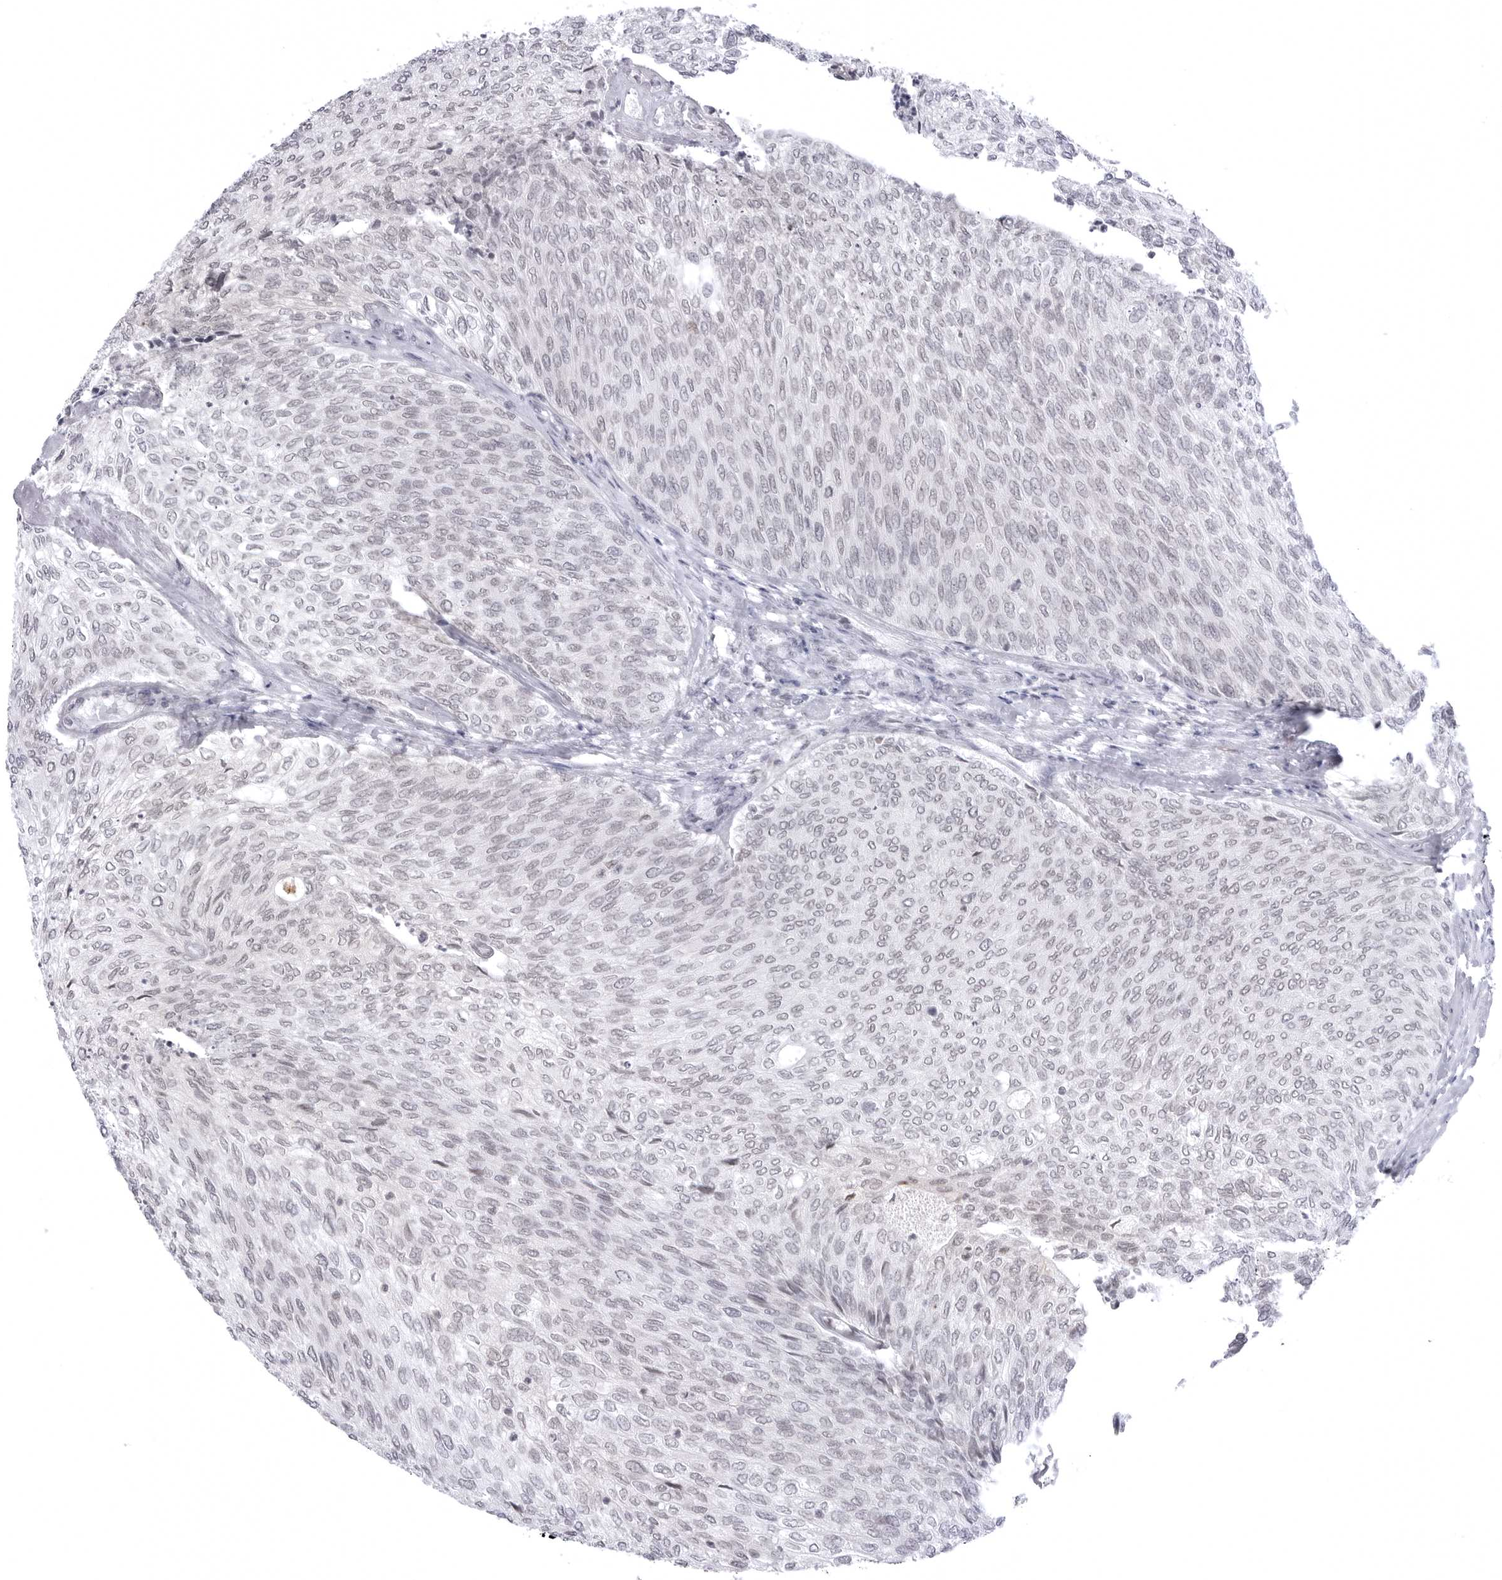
{"staining": {"intensity": "negative", "quantity": "none", "location": "none"}, "tissue": "urothelial cancer", "cell_type": "Tumor cells", "image_type": "cancer", "snomed": [{"axis": "morphology", "description": "Urothelial carcinoma, Low grade"}, {"axis": "topography", "description": "Urinary bladder"}], "caption": "This photomicrograph is of urothelial carcinoma (low-grade) stained with immunohistochemistry (IHC) to label a protein in brown with the nuclei are counter-stained blue. There is no positivity in tumor cells.", "gene": "PTK2B", "patient": {"sex": "female", "age": 79}}